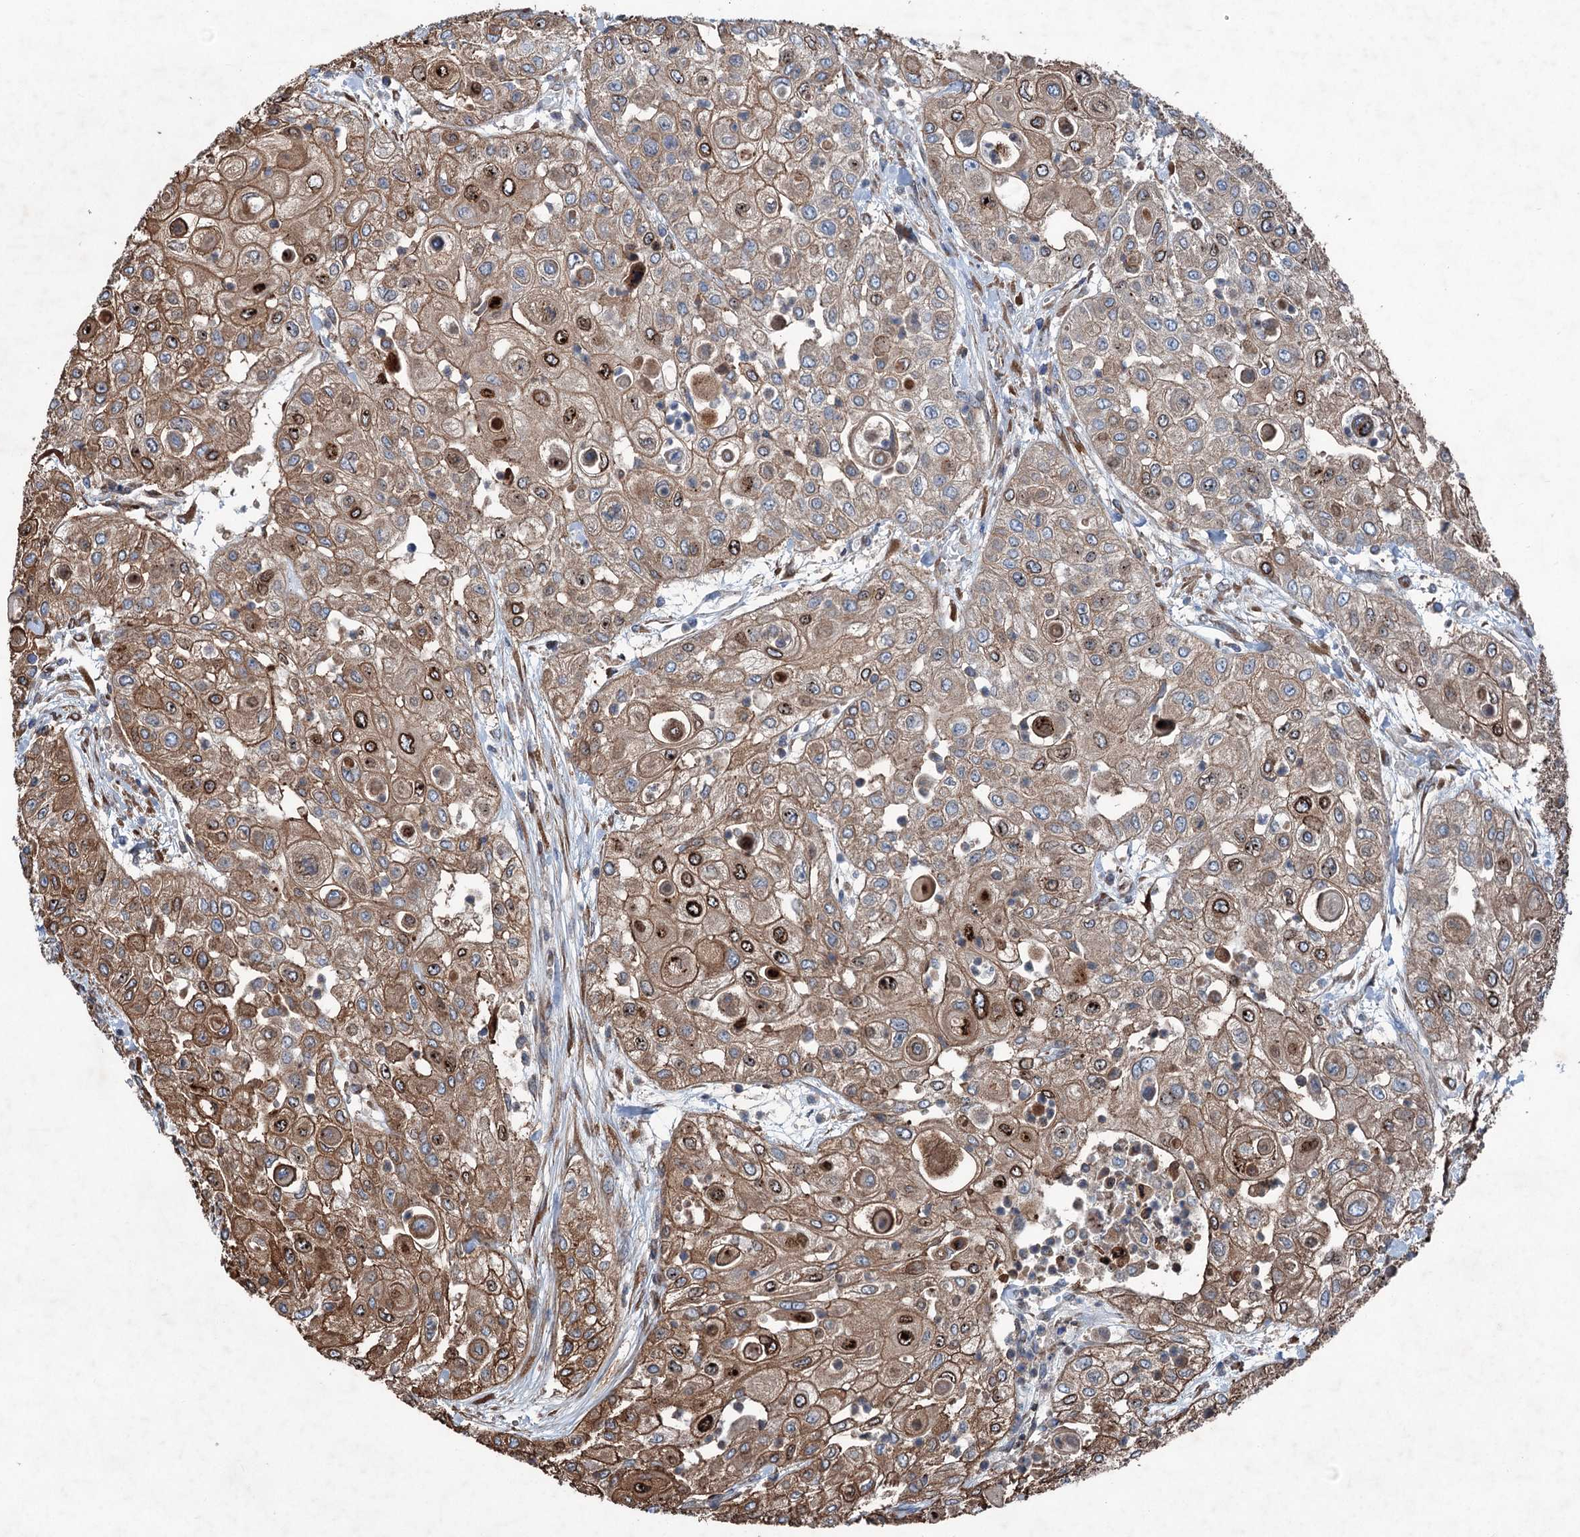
{"staining": {"intensity": "strong", "quantity": "25%-75%", "location": "cytoplasmic/membranous,nuclear"}, "tissue": "urothelial cancer", "cell_type": "Tumor cells", "image_type": "cancer", "snomed": [{"axis": "morphology", "description": "Urothelial carcinoma, High grade"}, {"axis": "topography", "description": "Urinary bladder"}], "caption": "Brown immunohistochemical staining in urothelial cancer shows strong cytoplasmic/membranous and nuclear staining in about 25%-75% of tumor cells.", "gene": "CALCOCO1", "patient": {"sex": "female", "age": 79}}